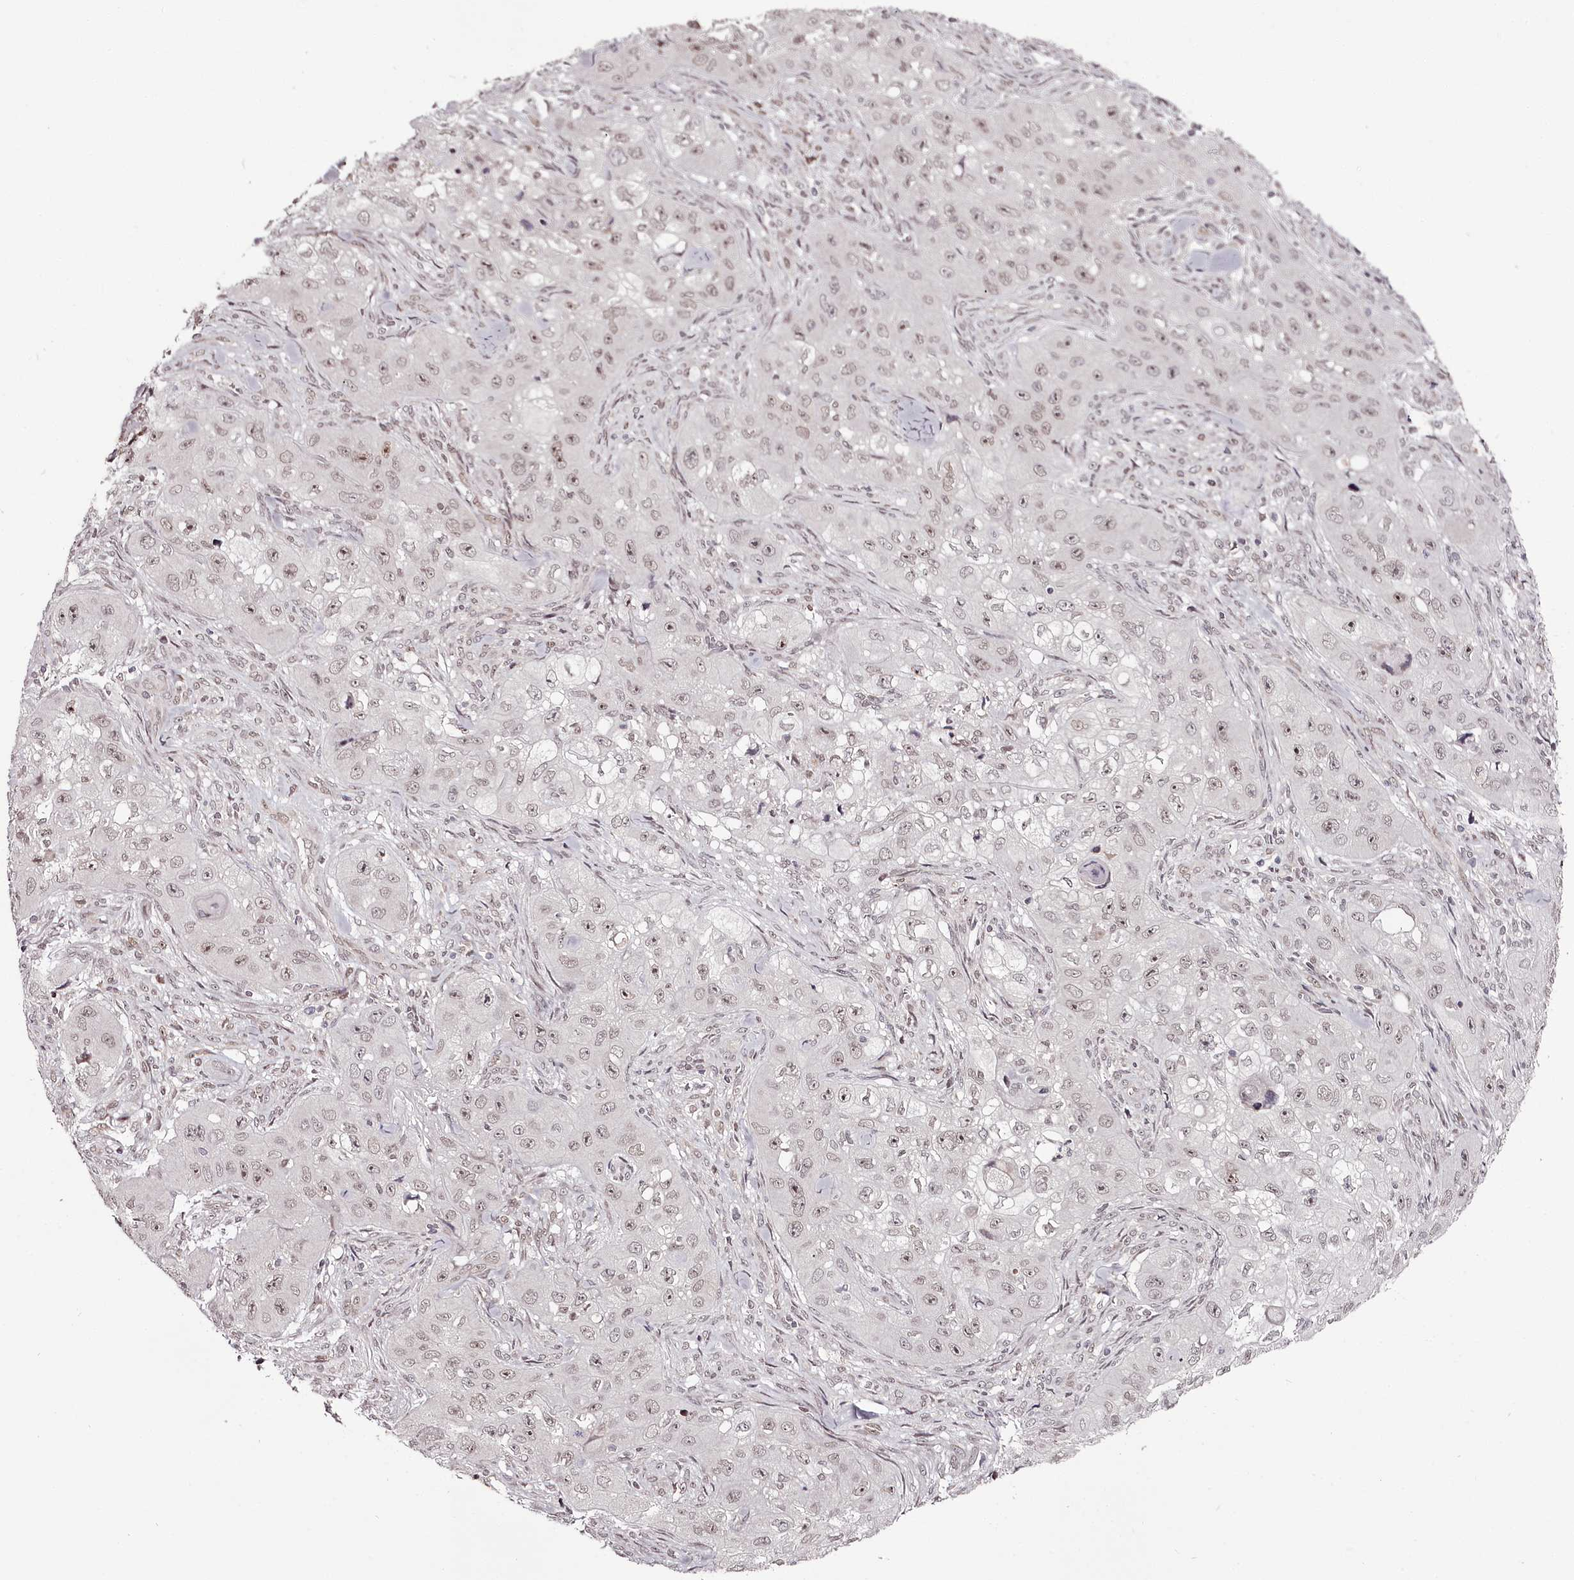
{"staining": {"intensity": "weak", "quantity": "25%-75%", "location": "nuclear"}, "tissue": "skin cancer", "cell_type": "Tumor cells", "image_type": "cancer", "snomed": [{"axis": "morphology", "description": "Squamous cell carcinoma, NOS"}, {"axis": "topography", "description": "Skin"}, {"axis": "topography", "description": "Subcutis"}], "caption": "A histopathology image of human skin cancer (squamous cell carcinoma) stained for a protein reveals weak nuclear brown staining in tumor cells. Ihc stains the protein of interest in brown and the nuclei are stained blue.", "gene": "THYN1", "patient": {"sex": "male", "age": 73}}